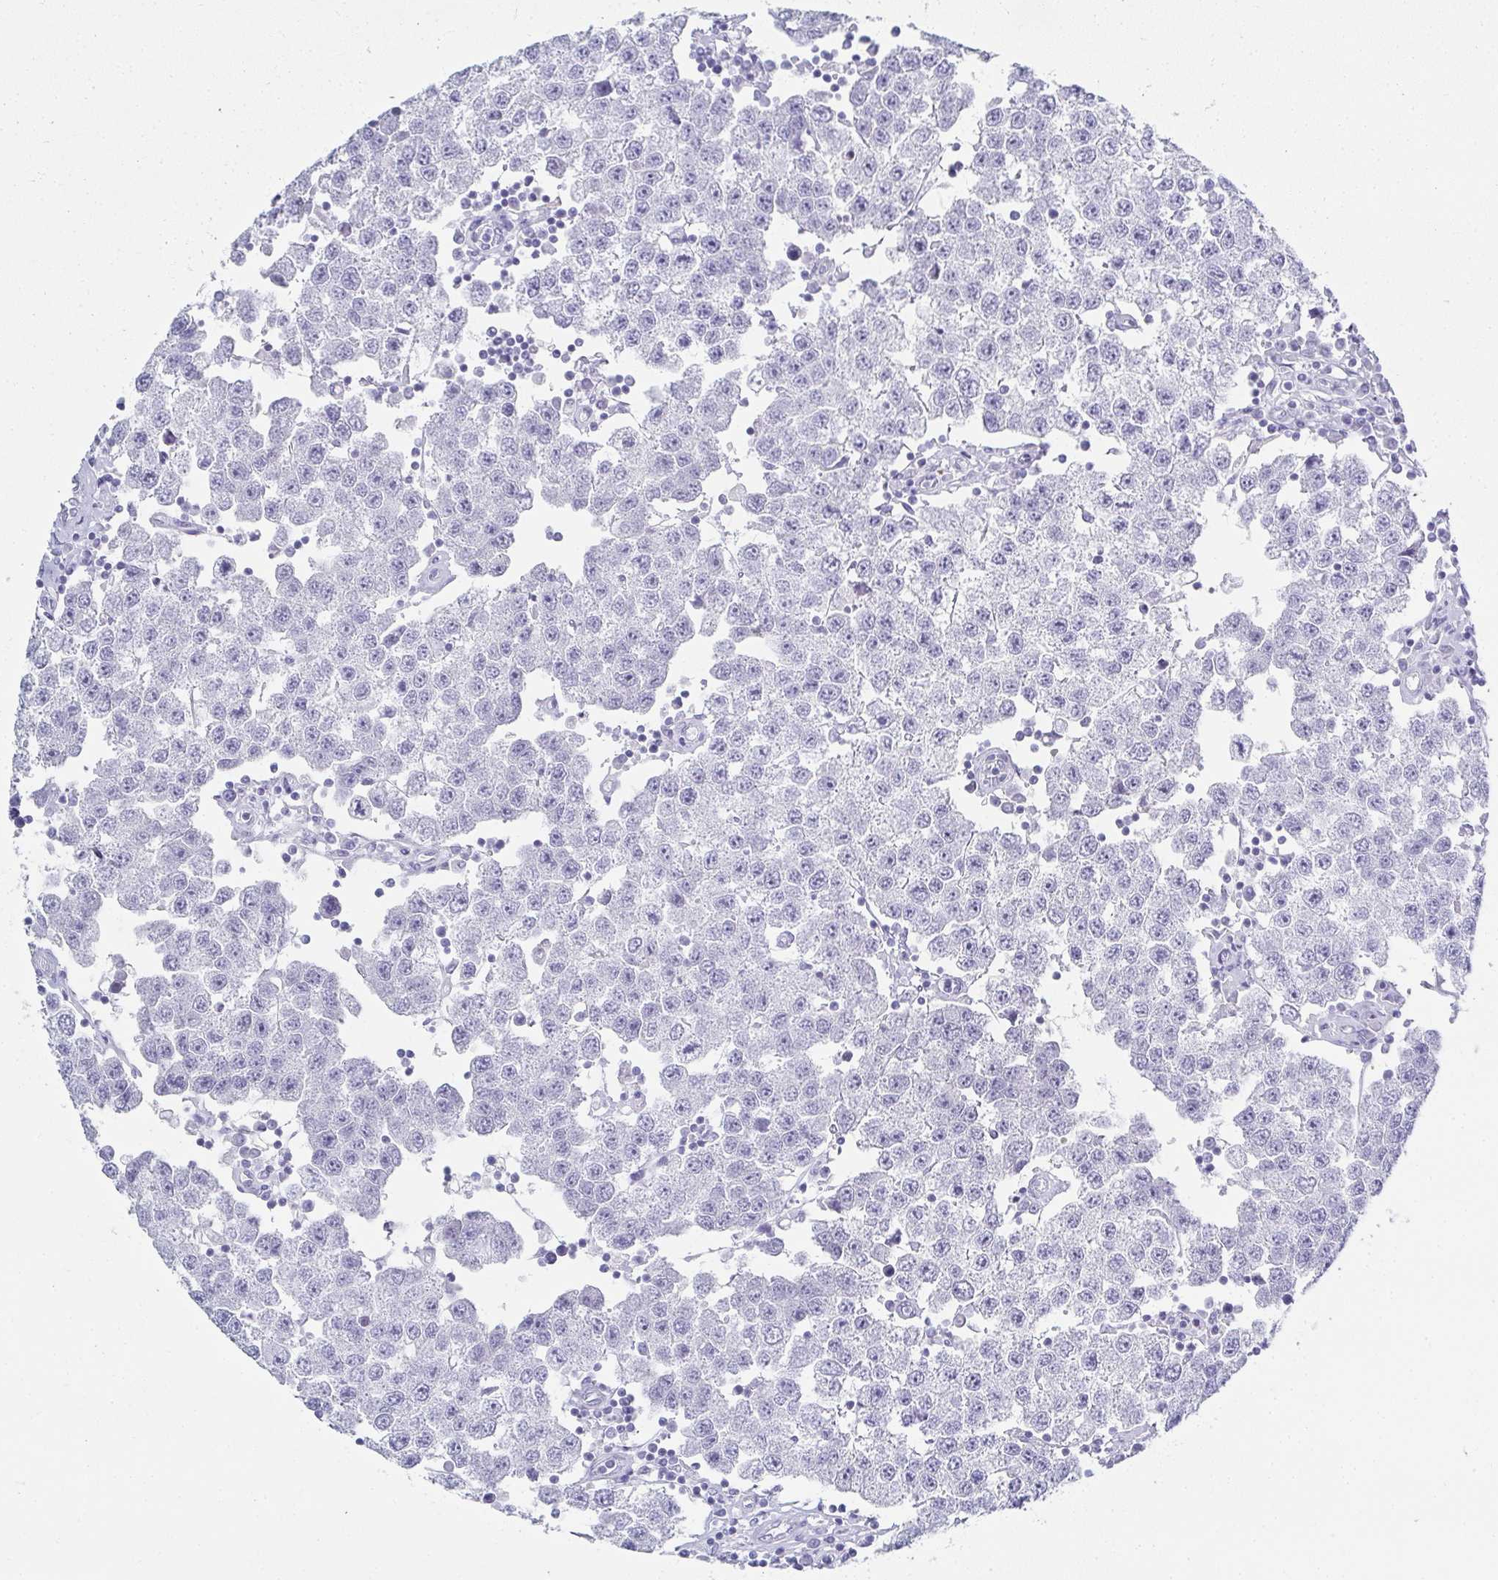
{"staining": {"intensity": "negative", "quantity": "none", "location": "none"}, "tissue": "testis cancer", "cell_type": "Tumor cells", "image_type": "cancer", "snomed": [{"axis": "morphology", "description": "Seminoma, NOS"}, {"axis": "topography", "description": "Testis"}], "caption": "Testis cancer was stained to show a protein in brown. There is no significant staining in tumor cells.", "gene": "SYCP1", "patient": {"sex": "male", "age": 34}}